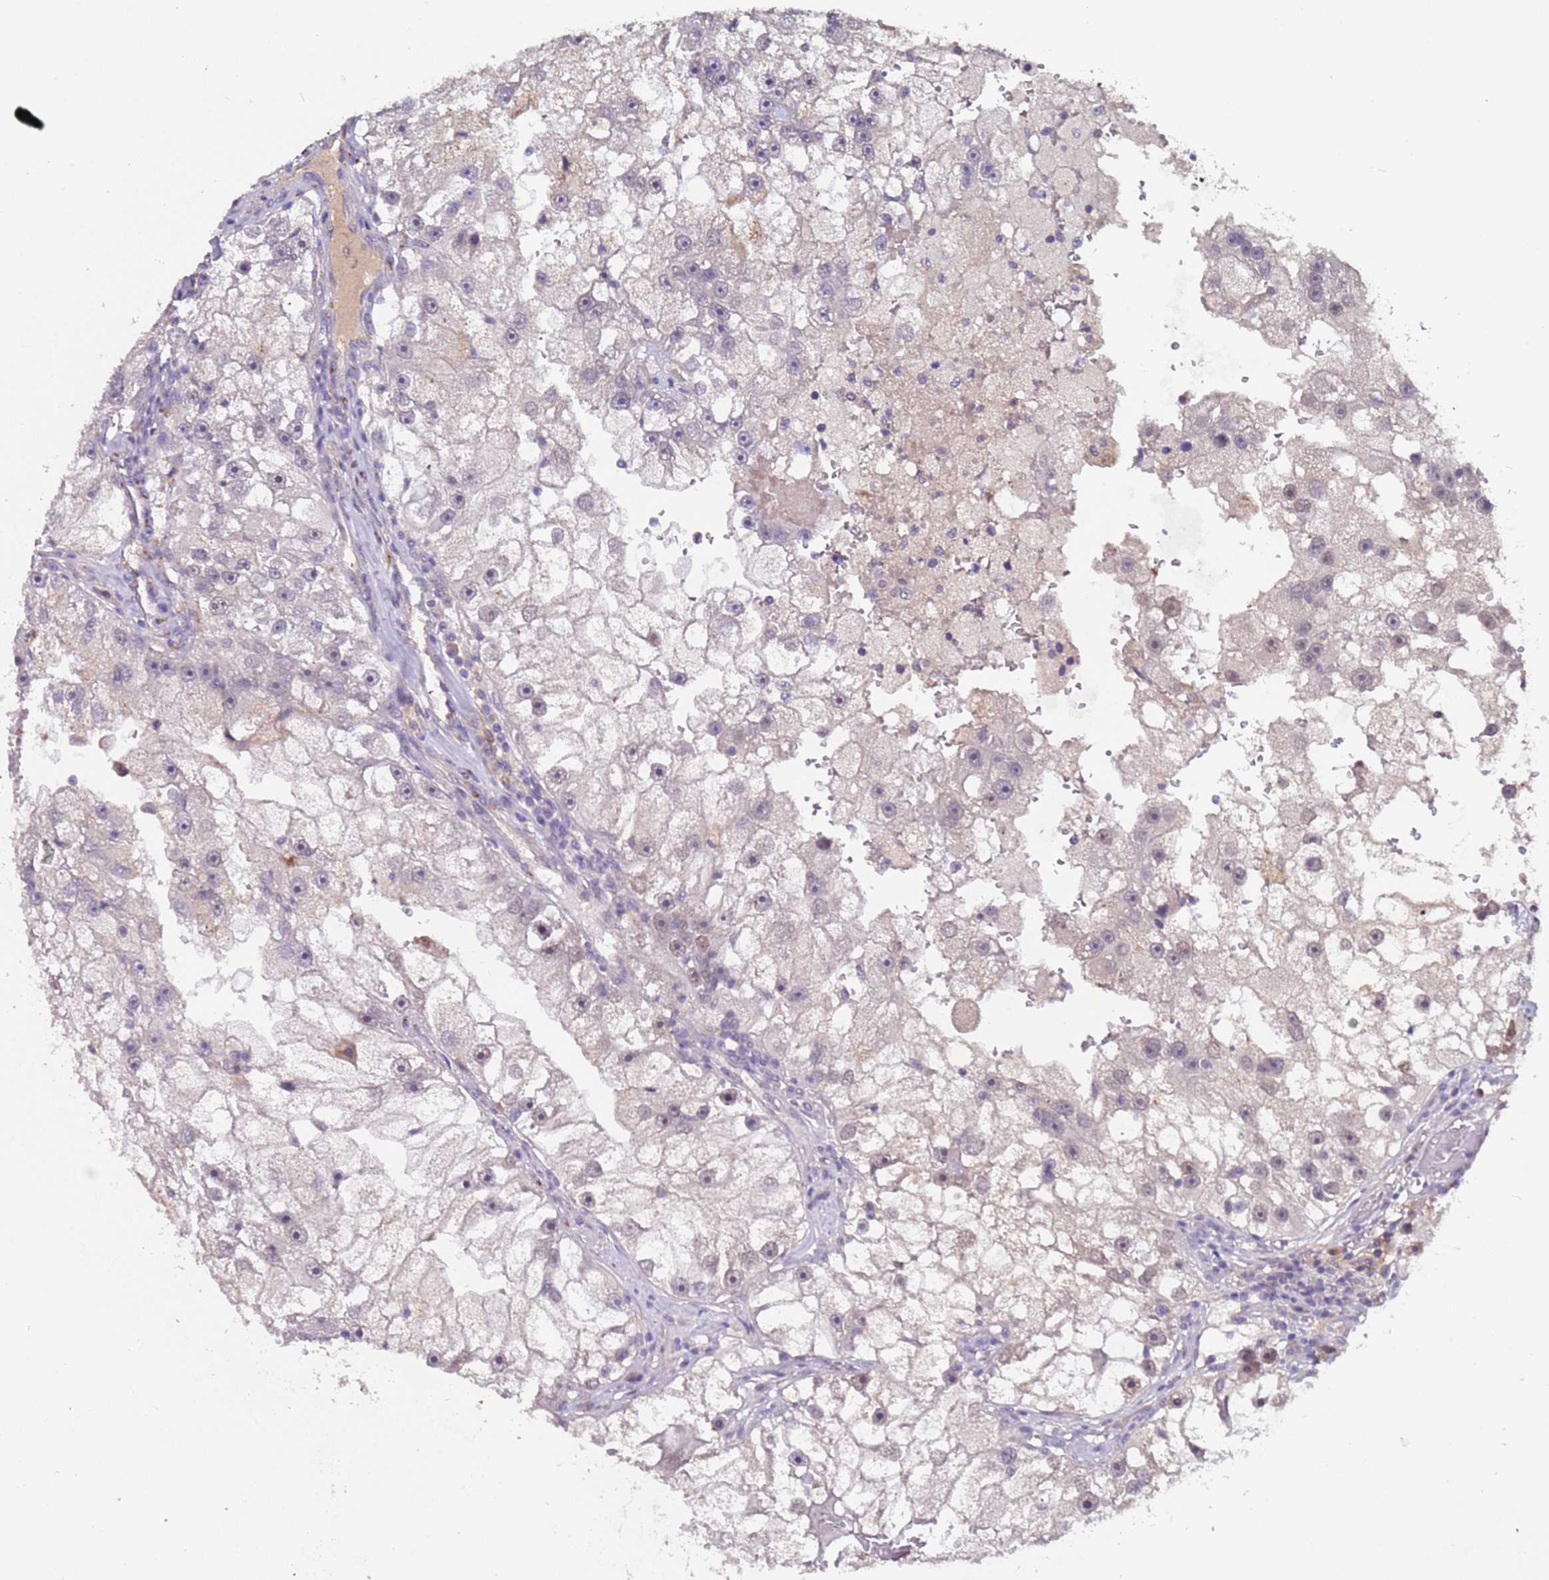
{"staining": {"intensity": "weak", "quantity": "<25%", "location": "nuclear"}, "tissue": "renal cancer", "cell_type": "Tumor cells", "image_type": "cancer", "snomed": [{"axis": "morphology", "description": "Adenocarcinoma, NOS"}, {"axis": "topography", "description": "Kidney"}], "caption": "The image displays no staining of tumor cells in renal cancer.", "gene": "ZNF248", "patient": {"sex": "male", "age": 63}}